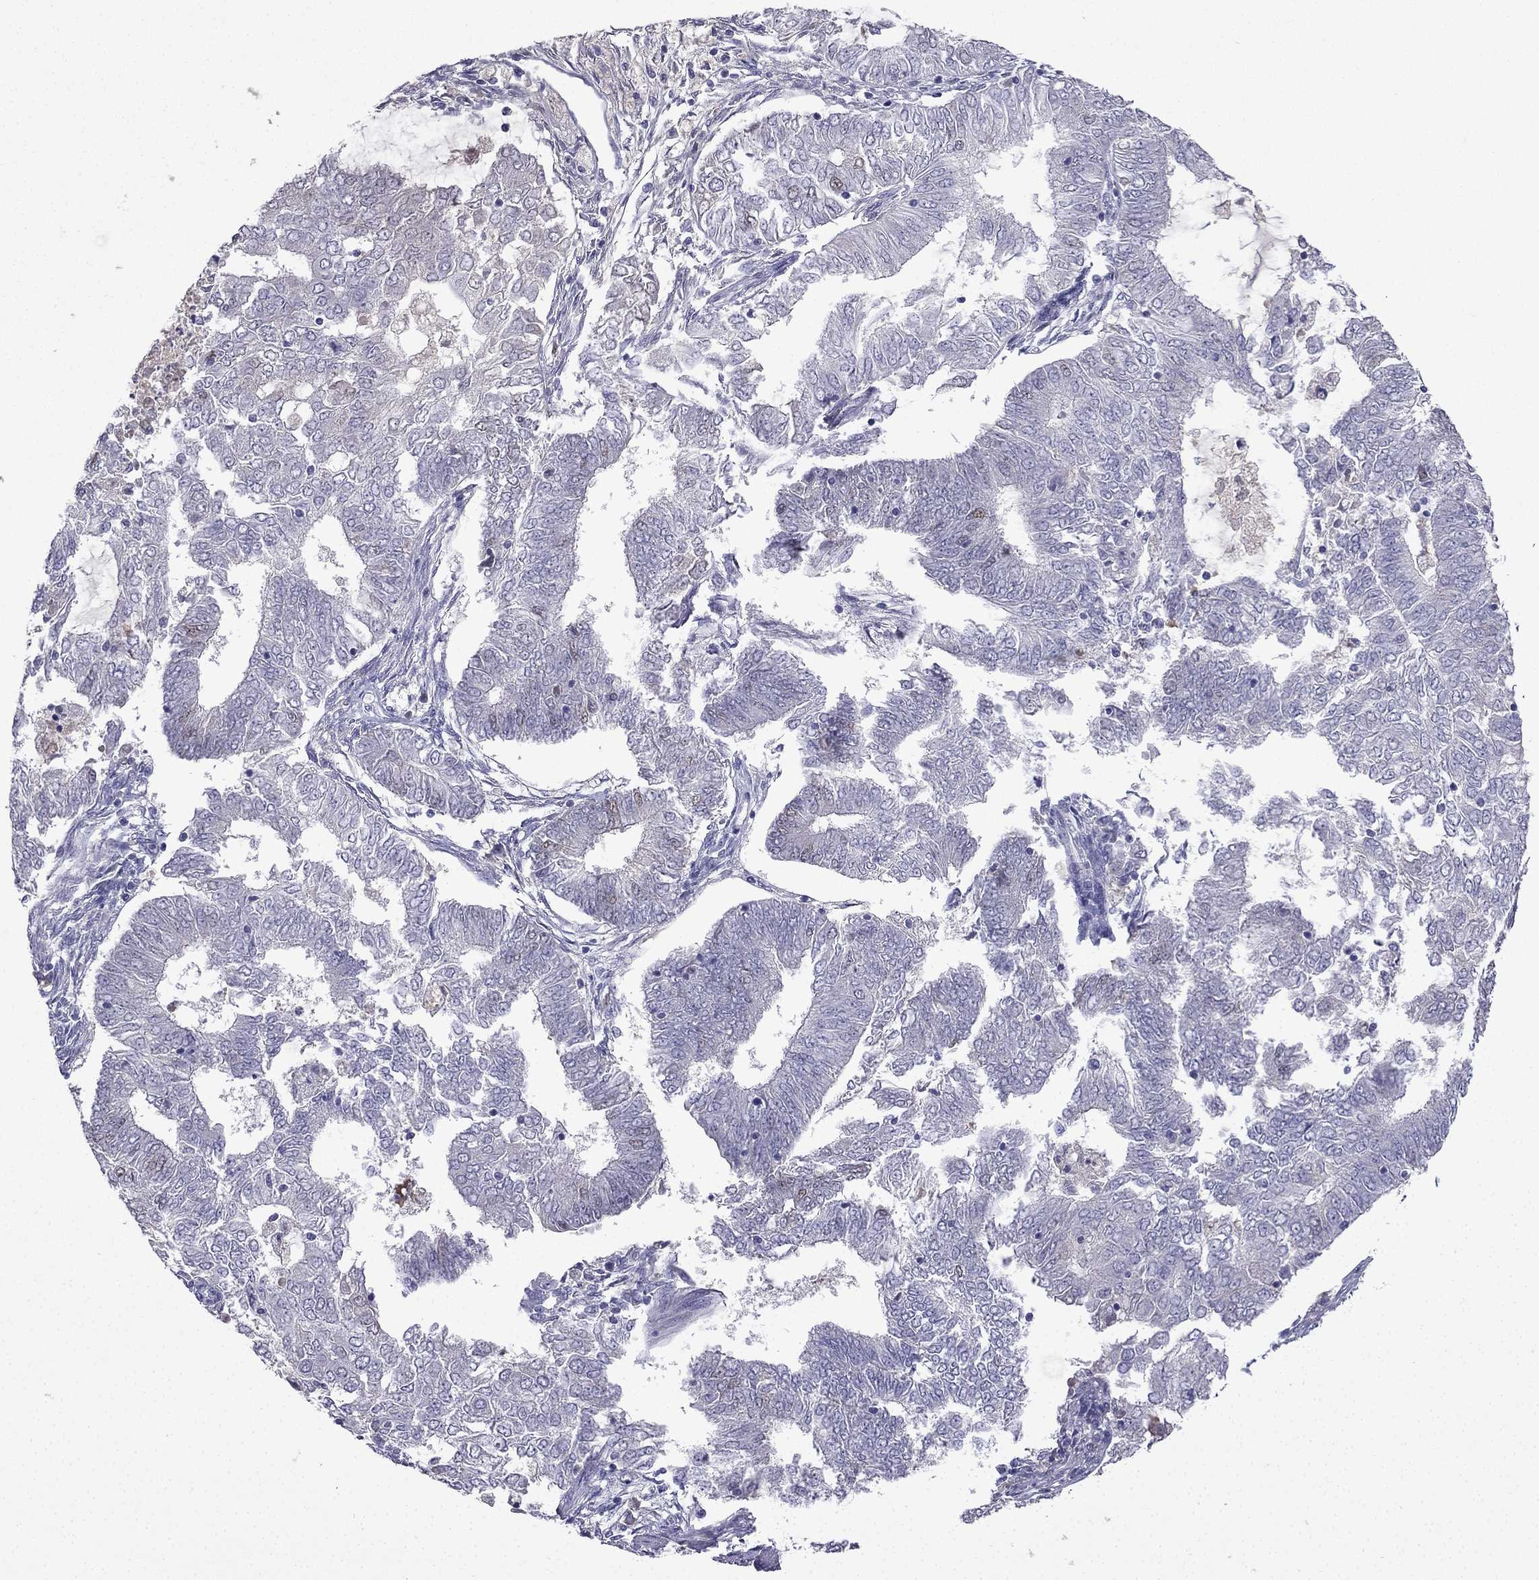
{"staining": {"intensity": "weak", "quantity": "<25%", "location": "nuclear"}, "tissue": "endometrial cancer", "cell_type": "Tumor cells", "image_type": "cancer", "snomed": [{"axis": "morphology", "description": "Adenocarcinoma, NOS"}, {"axis": "topography", "description": "Endometrium"}], "caption": "High power microscopy micrograph of an IHC histopathology image of adenocarcinoma (endometrial), revealing no significant staining in tumor cells.", "gene": "UHRF1", "patient": {"sex": "female", "age": 62}}